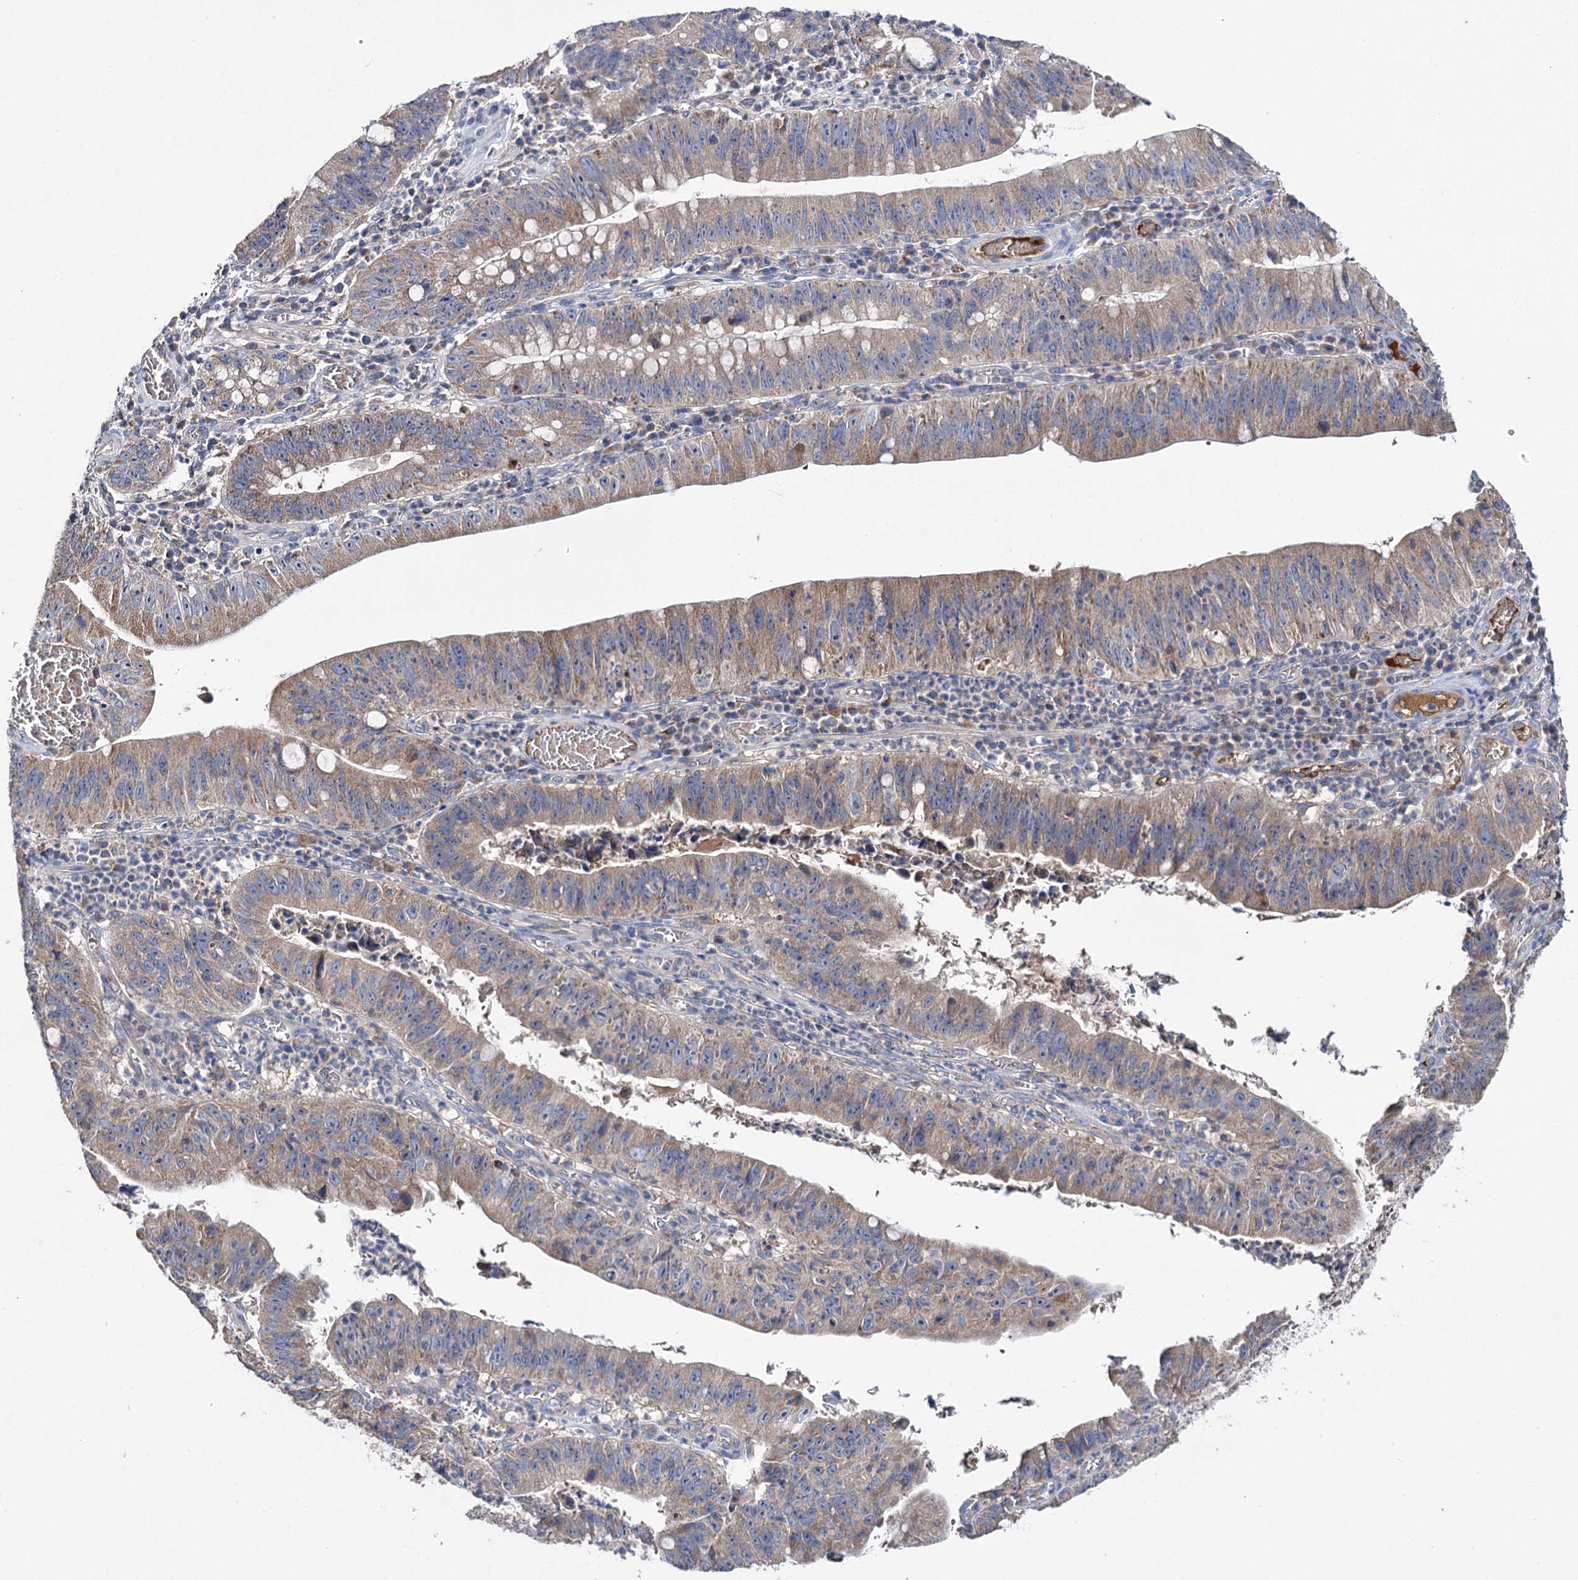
{"staining": {"intensity": "weak", "quantity": "25%-75%", "location": "cytoplasmic/membranous"}, "tissue": "stomach cancer", "cell_type": "Tumor cells", "image_type": "cancer", "snomed": [{"axis": "morphology", "description": "Adenocarcinoma, NOS"}, {"axis": "topography", "description": "Stomach"}], "caption": "Immunohistochemical staining of stomach cancer (adenocarcinoma) displays low levels of weak cytoplasmic/membranous positivity in about 25%-75% of tumor cells.", "gene": "CLPB", "patient": {"sex": "male", "age": 59}}